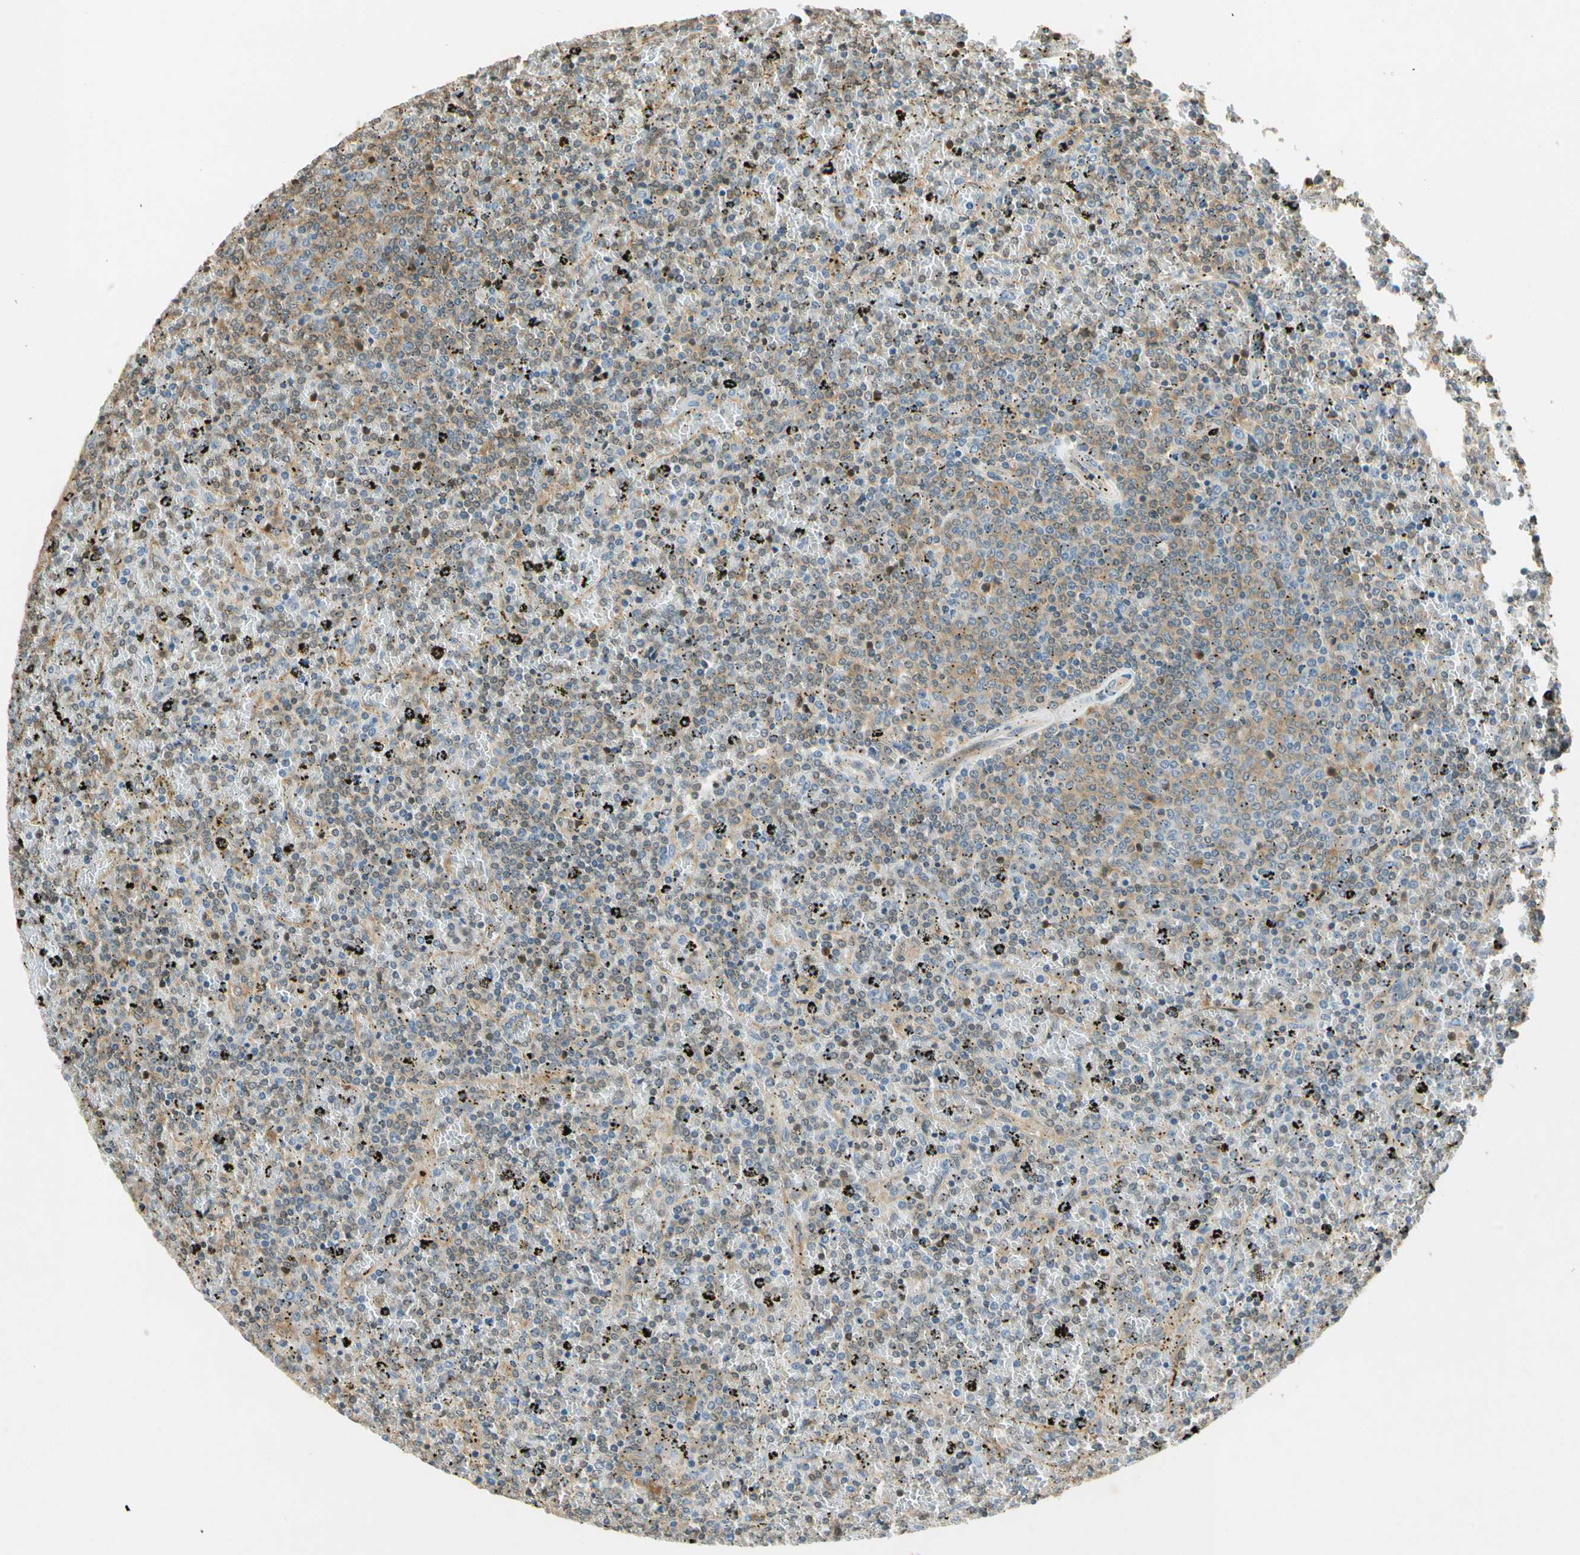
{"staining": {"intensity": "weak", "quantity": ">75%", "location": "cytoplasmic/membranous"}, "tissue": "lymphoma", "cell_type": "Tumor cells", "image_type": "cancer", "snomed": [{"axis": "morphology", "description": "Malignant lymphoma, non-Hodgkin's type, Low grade"}, {"axis": "topography", "description": "Spleen"}], "caption": "Lymphoma was stained to show a protein in brown. There is low levels of weak cytoplasmic/membranous positivity in about >75% of tumor cells.", "gene": "EIF1AX", "patient": {"sex": "female", "age": 77}}